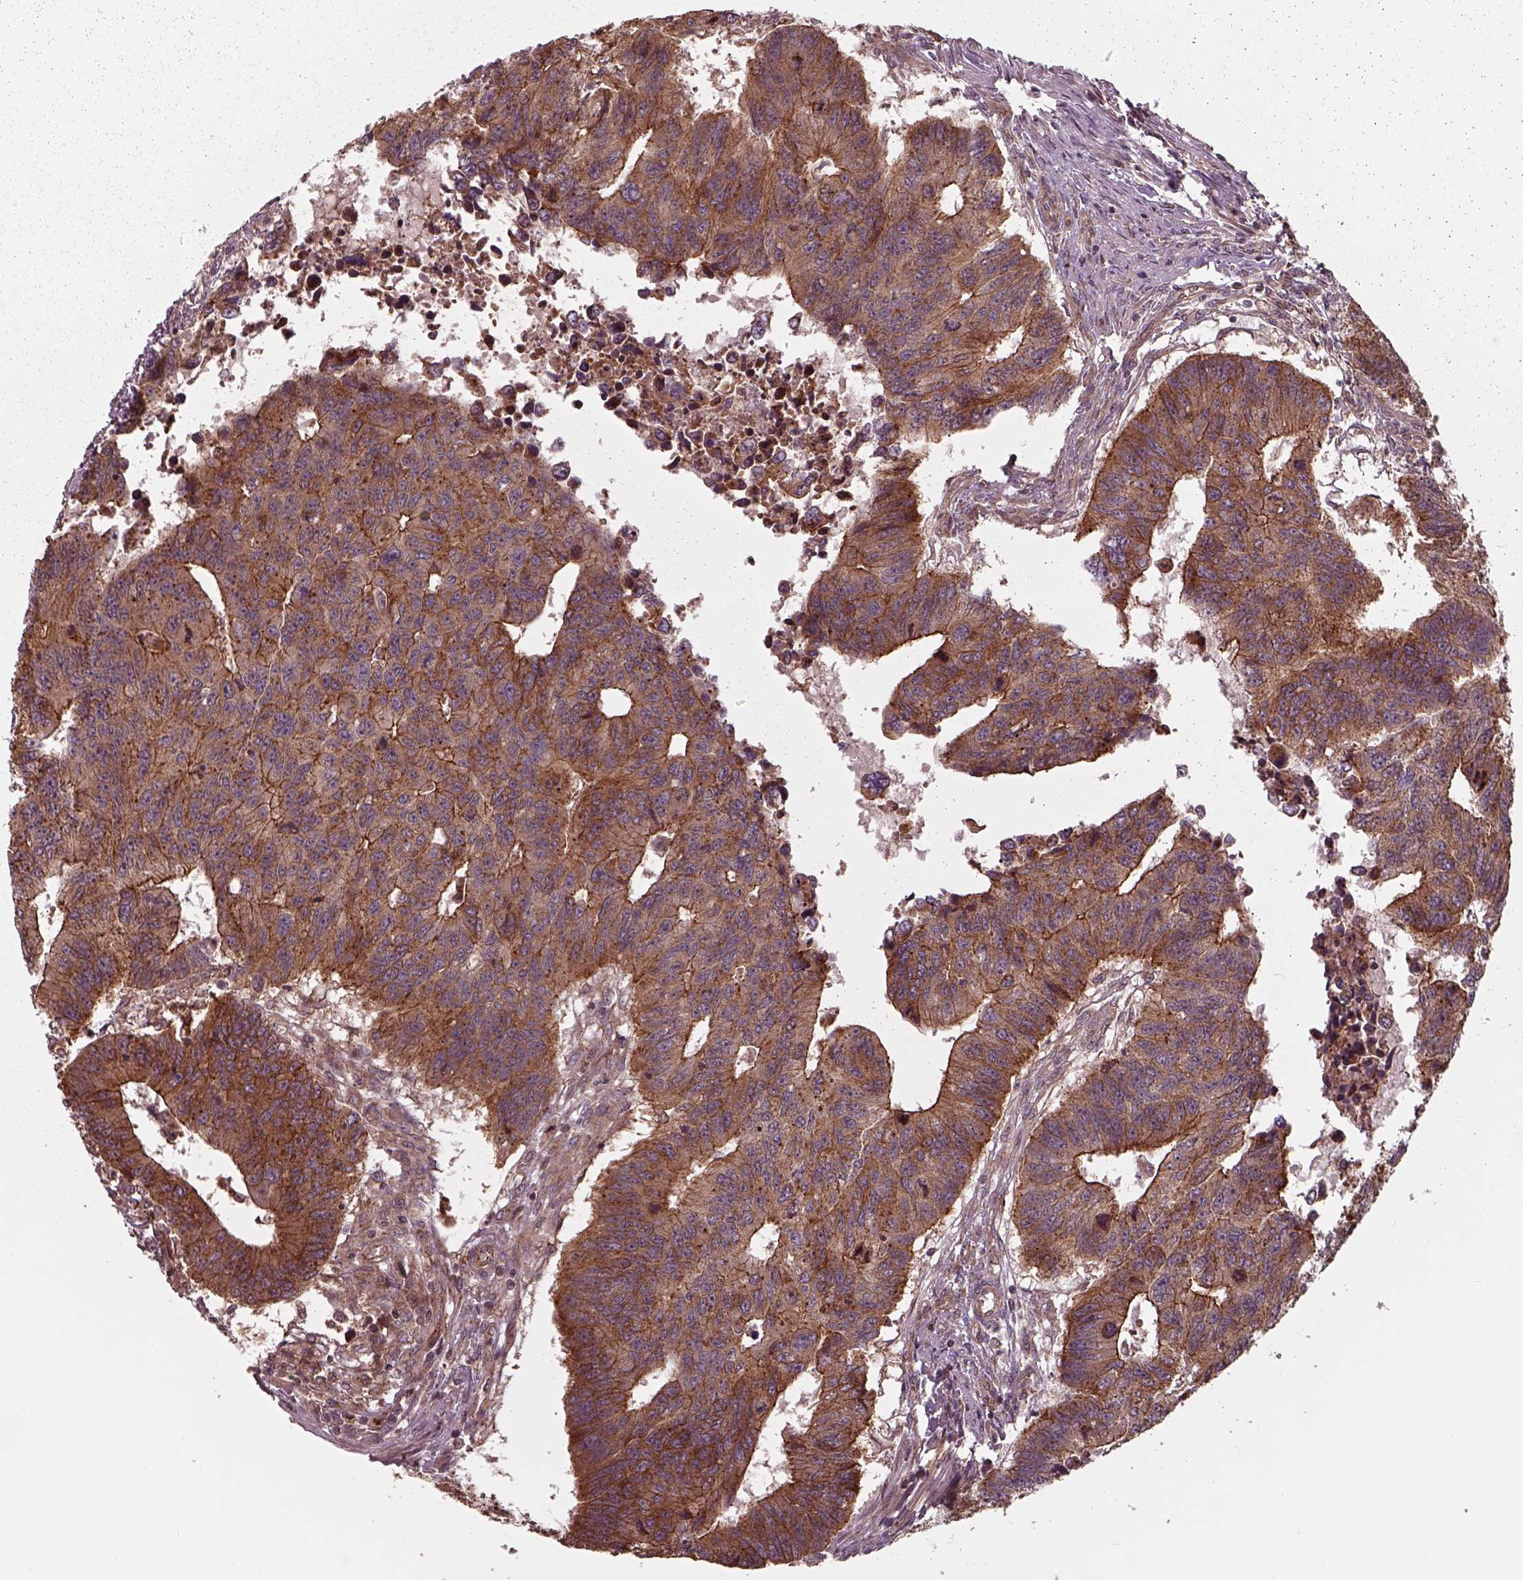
{"staining": {"intensity": "strong", "quantity": ">75%", "location": "cytoplasmic/membranous"}, "tissue": "colorectal cancer", "cell_type": "Tumor cells", "image_type": "cancer", "snomed": [{"axis": "morphology", "description": "Adenocarcinoma, NOS"}, {"axis": "topography", "description": "Rectum"}], "caption": "Immunohistochemical staining of human colorectal adenocarcinoma shows high levels of strong cytoplasmic/membranous positivity in about >75% of tumor cells.", "gene": "CHMP3", "patient": {"sex": "female", "age": 85}}